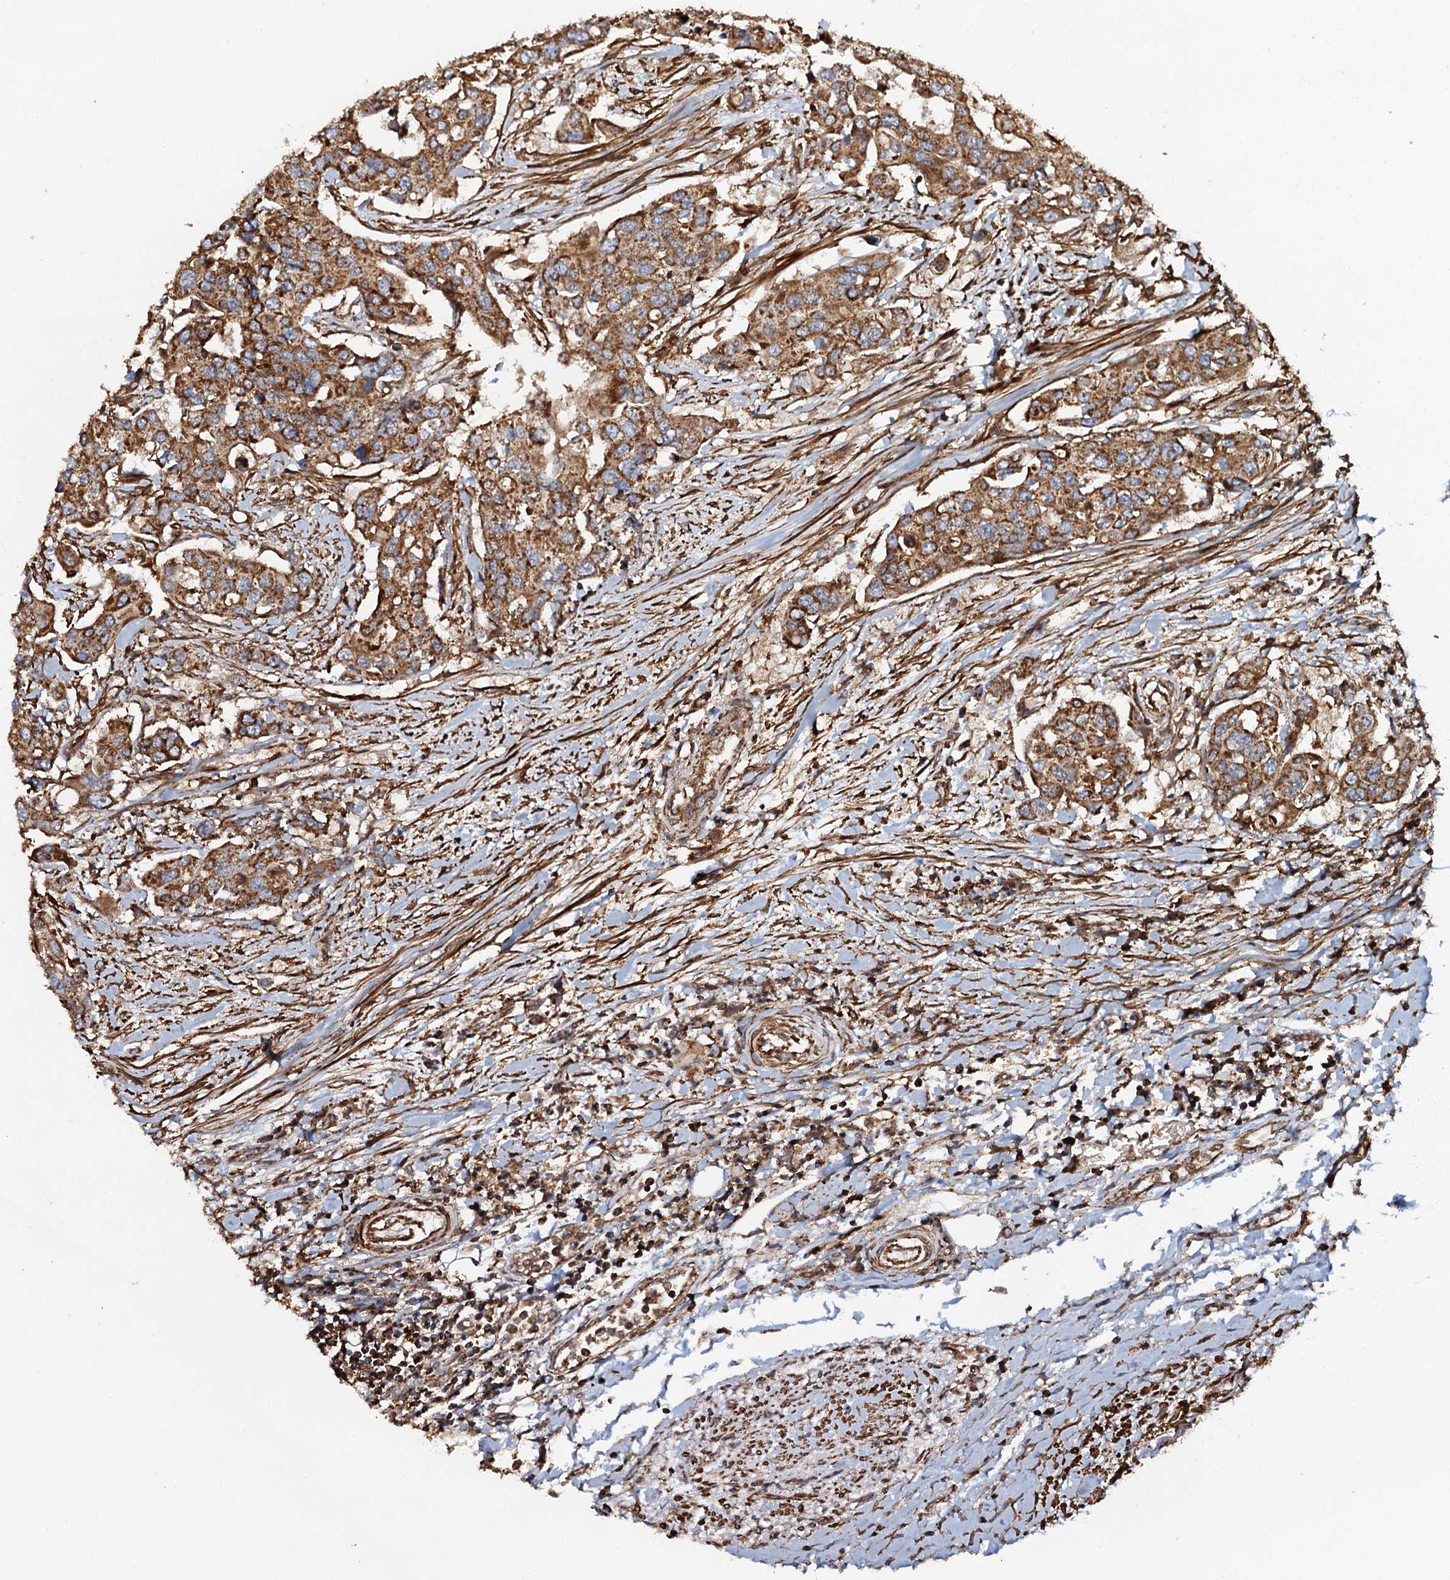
{"staining": {"intensity": "moderate", "quantity": ">75%", "location": "cytoplasmic/membranous"}, "tissue": "colorectal cancer", "cell_type": "Tumor cells", "image_type": "cancer", "snomed": [{"axis": "morphology", "description": "Adenocarcinoma, NOS"}, {"axis": "topography", "description": "Colon"}], "caption": "A micrograph of adenocarcinoma (colorectal) stained for a protein displays moderate cytoplasmic/membranous brown staining in tumor cells. Nuclei are stained in blue.", "gene": "VWA8", "patient": {"sex": "male", "age": 77}}